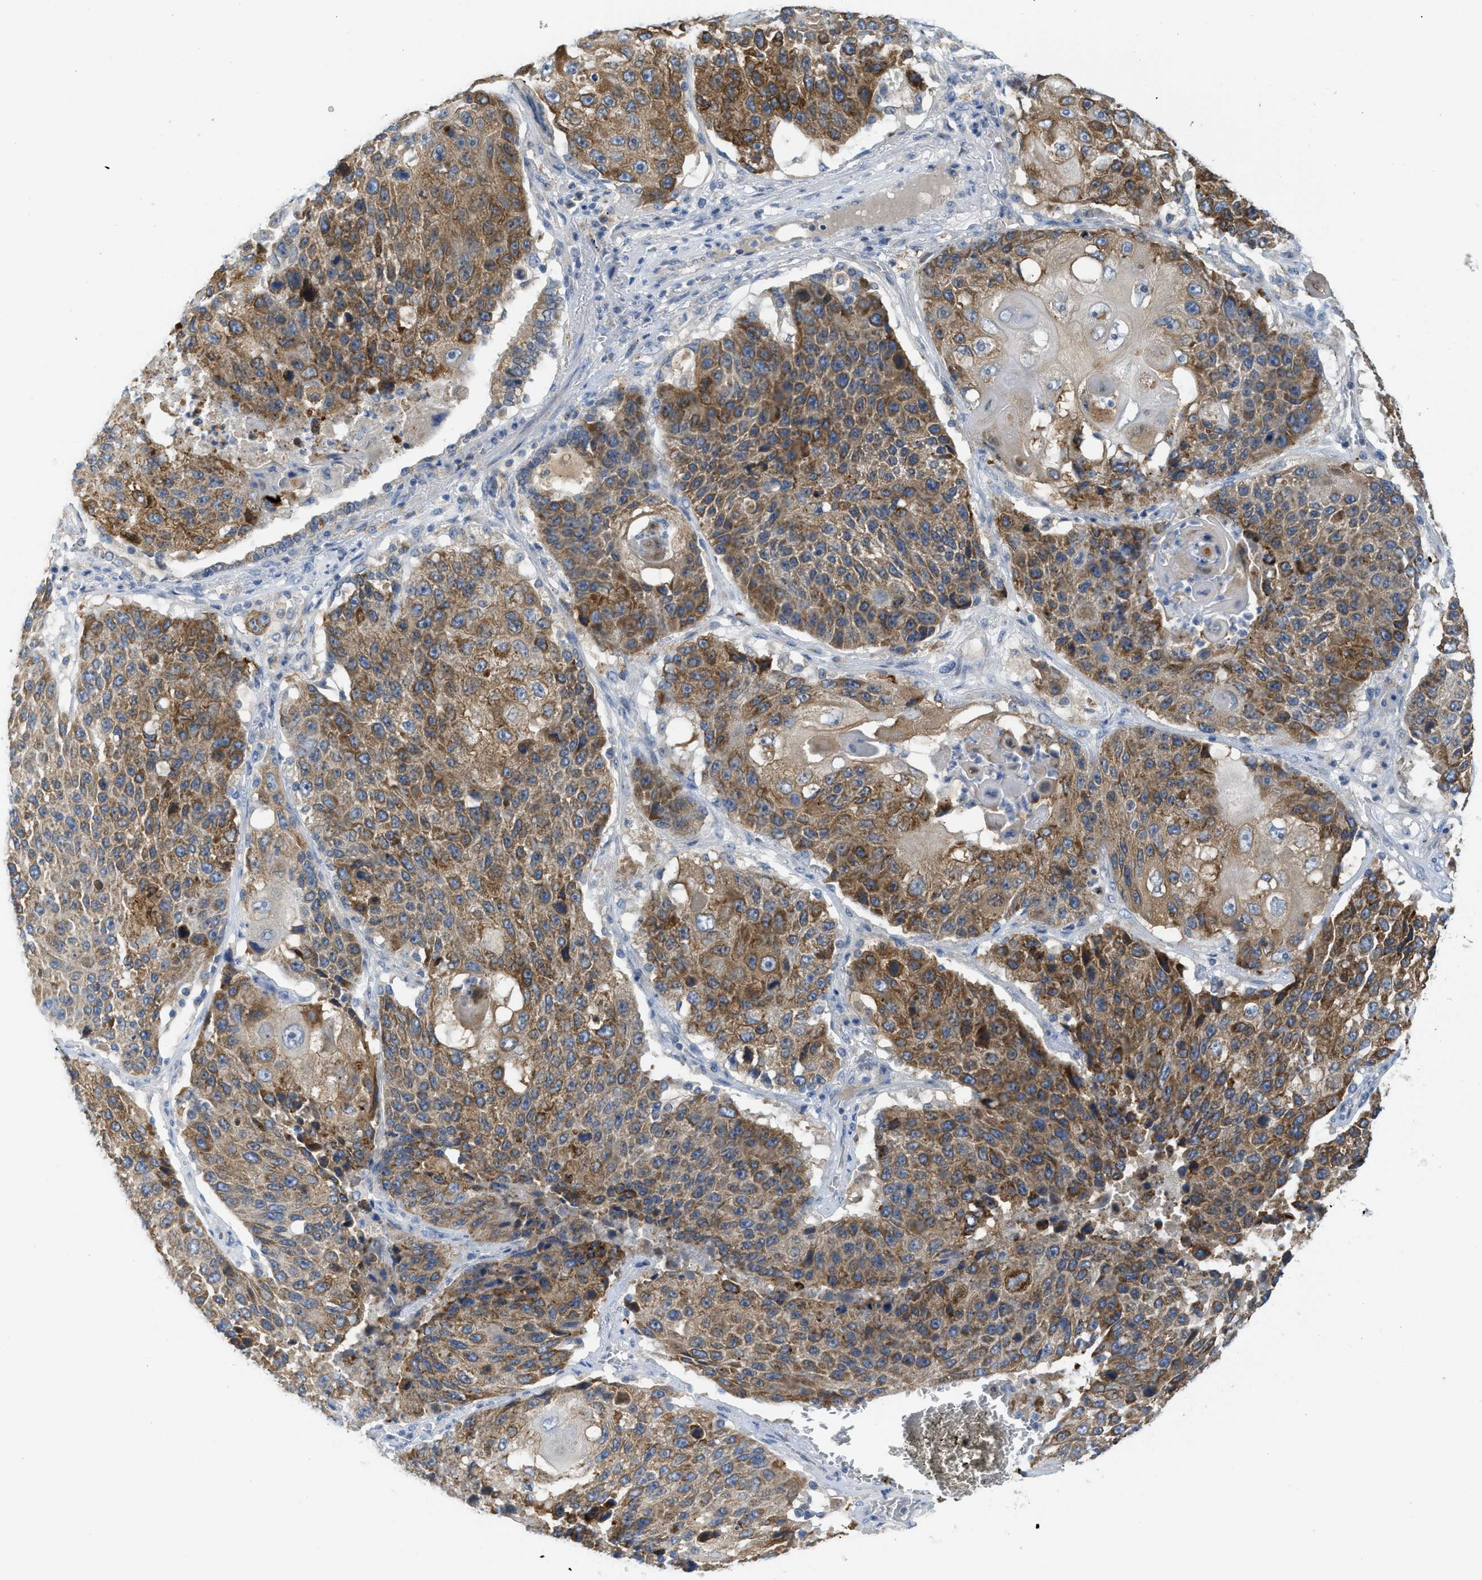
{"staining": {"intensity": "strong", "quantity": ">75%", "location": "cytoplasmic/membranous"}, "tissue": "lung cancer", "cell_type": "Tumor cells", "image_type": "cancer", "snomed": [{"axis": "morphology", "description": "Squamous cell carcinoma, NOS"}, {"axis": "topography", "description": "Lung"}], "caption": "Lung cancer (squamous cell carcinoma) stained for a protein reveals strong cytoplasmic/membranous positivity in tumor cells.", "gene": "GATD3", "patient": {"sex": "male", "age": 61}}